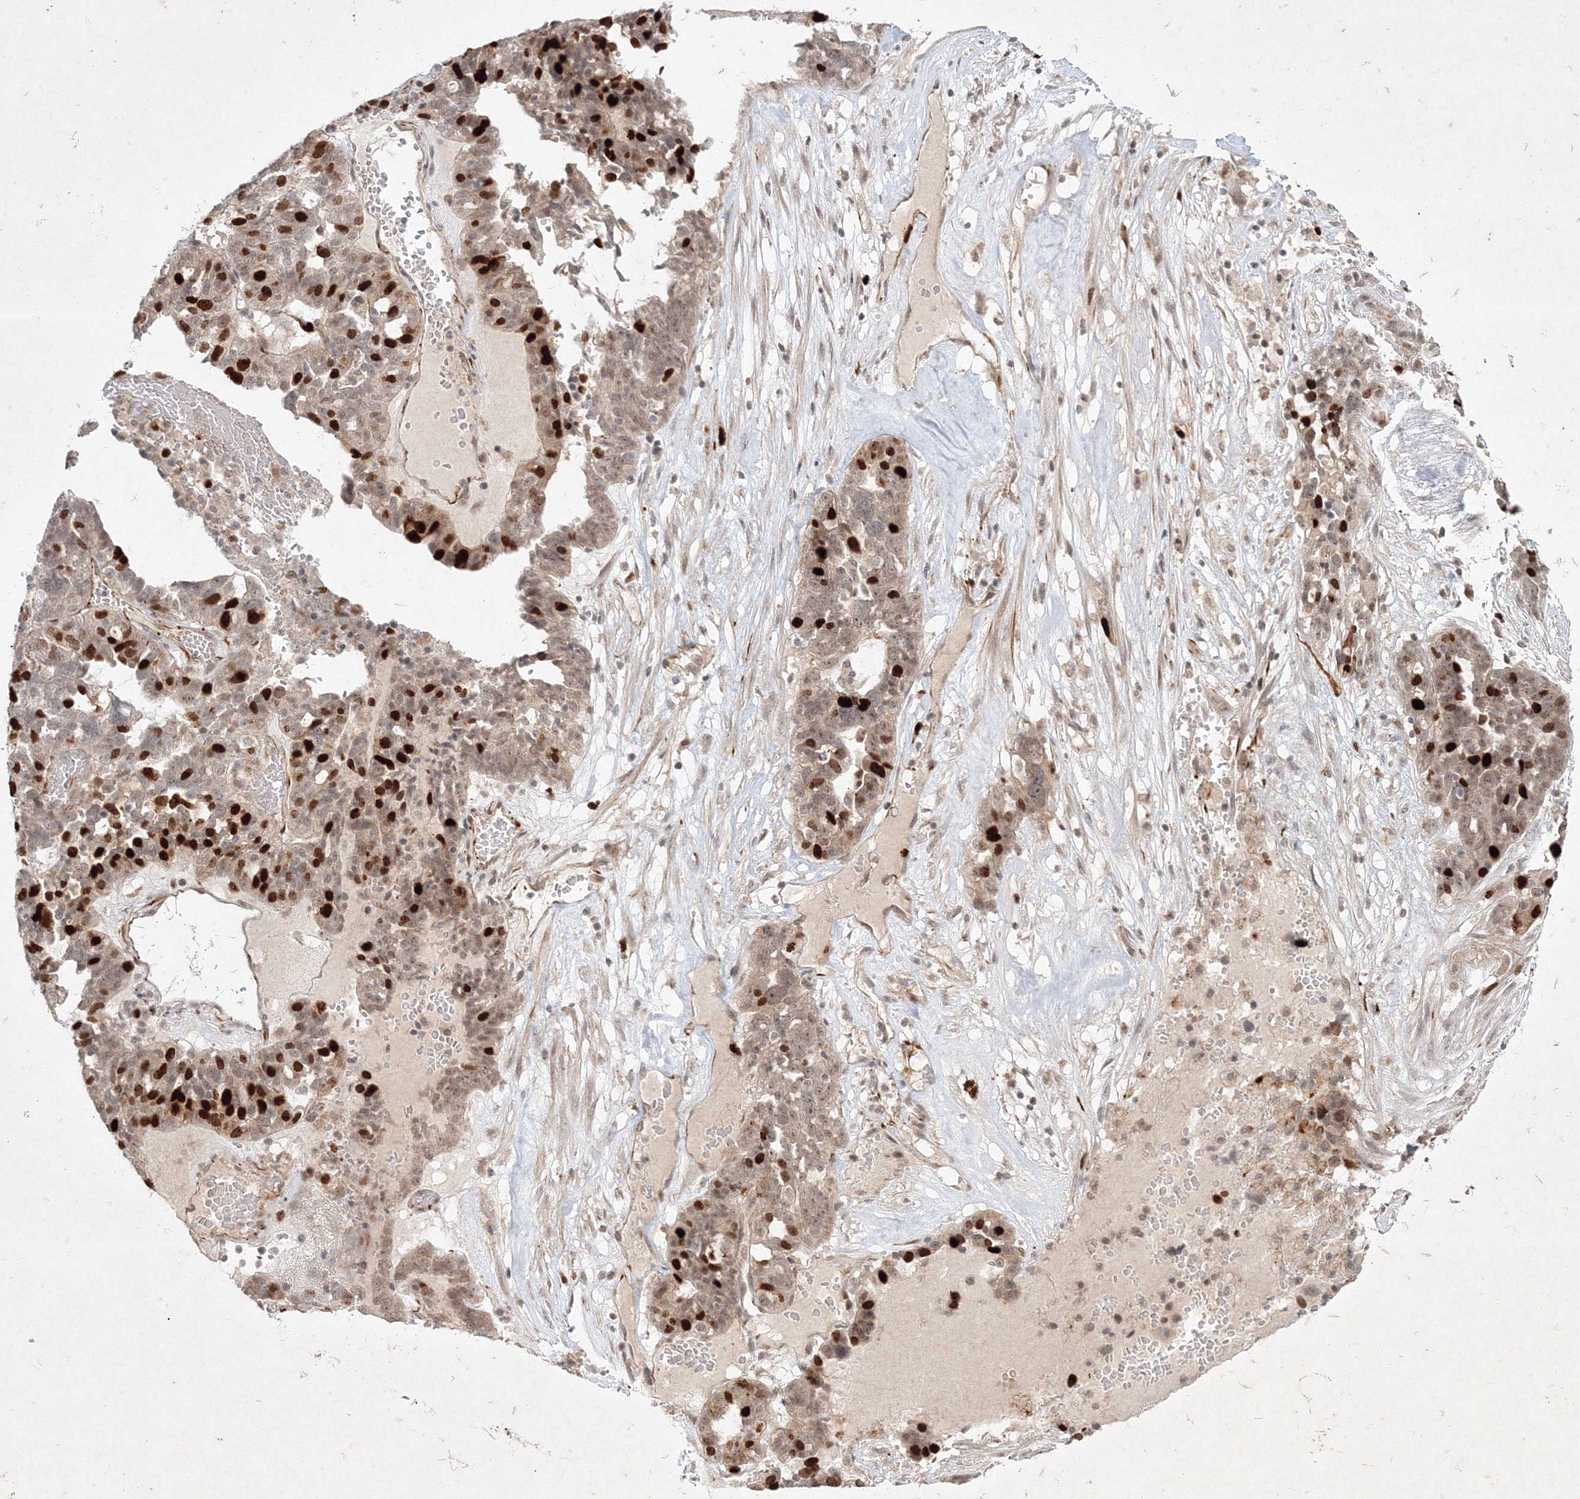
{"staining": {"intensity": "strong", "quantity": ">75%", "location": "nuclear"}, "tissue": "ovarian cancer", "cell_type": "Tumor cells", "image_type": "cancer", "snomed": [{"axis": "morphology", "description": "Cystadenocarcinoma, serous, NOS"}, {"axis": "topography", "description": "Ovary"}], "caption": "DAB (3,3'-diaminobenzidine) immunohistochemical staining of human ovarian cancer (serous cystadenocarcinoma) displays strong nuclear protein positivity in about >75% of tumor cells. The protein is stained brown, and the nuclei are stained in blue (DAB (3,3'-diaminobenzidine) IHC with brightfield microscopy, high magnification).", "gene": "KIF20A", "patient": {"sex": "female", "age": 59}}